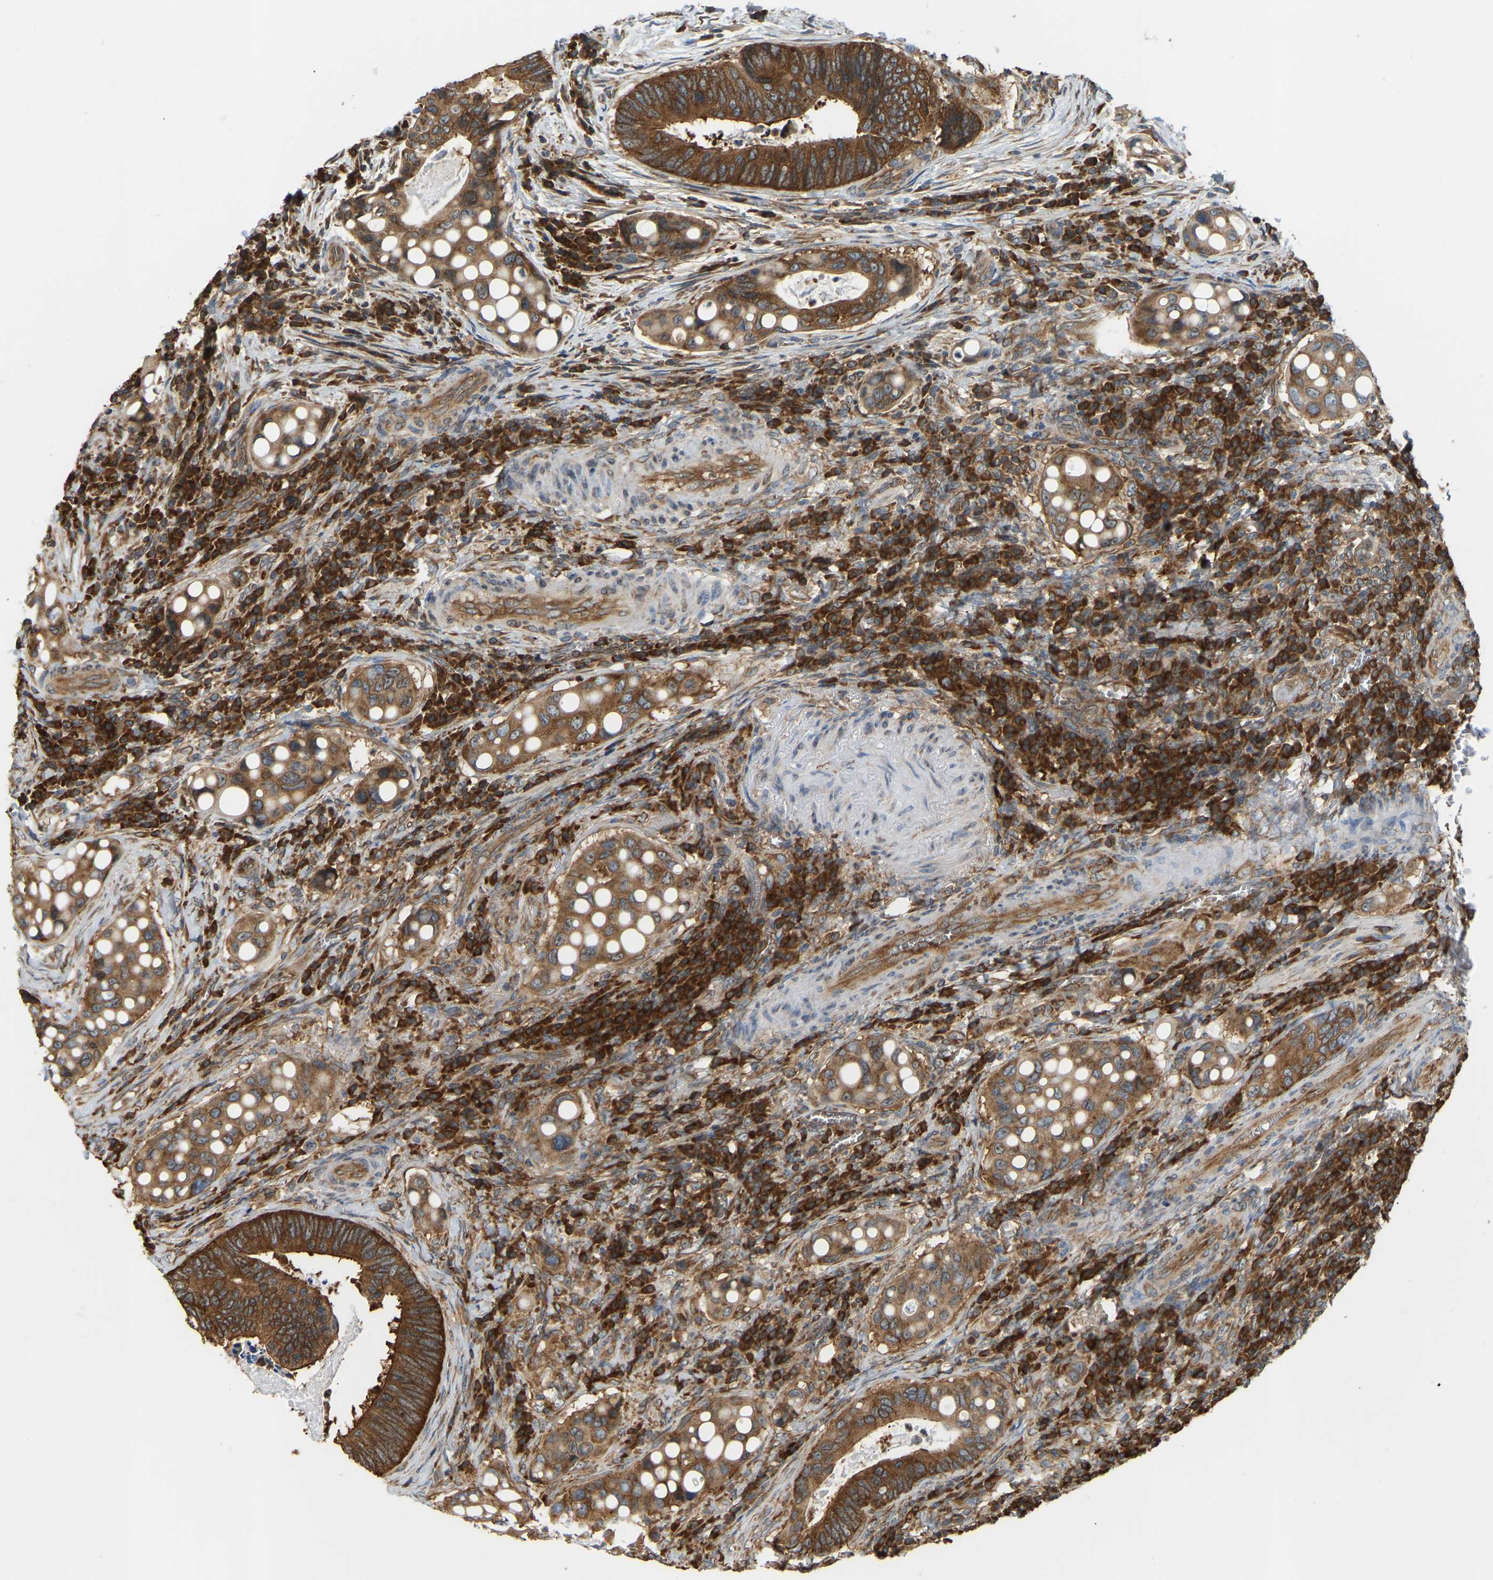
{"staining": {"intensity": "strong", "quantity": ">75%", "location": "cytoplasmic/membranous"}, "tissue": "colorectal cancer", "cell_type": "Tumor cells", "image_type": "cancer", "snomed": [{"axis": "morphology", "description": "Inflammation, NOS"}, {"axis": "morphology", "description": "Adenocarcinoma, NOS"}, {"axis": "topography", "description": "Colon"}], "caption": "High-power microscopy captured an immunohistochemistry image of adenocarcinoma (colorectal), revealing strong cytoplasmic/membranous positivity in about >75% of tumor cells.", "gene": "RPS6KB2", "patient": {"sex": "male", "age": 72}}